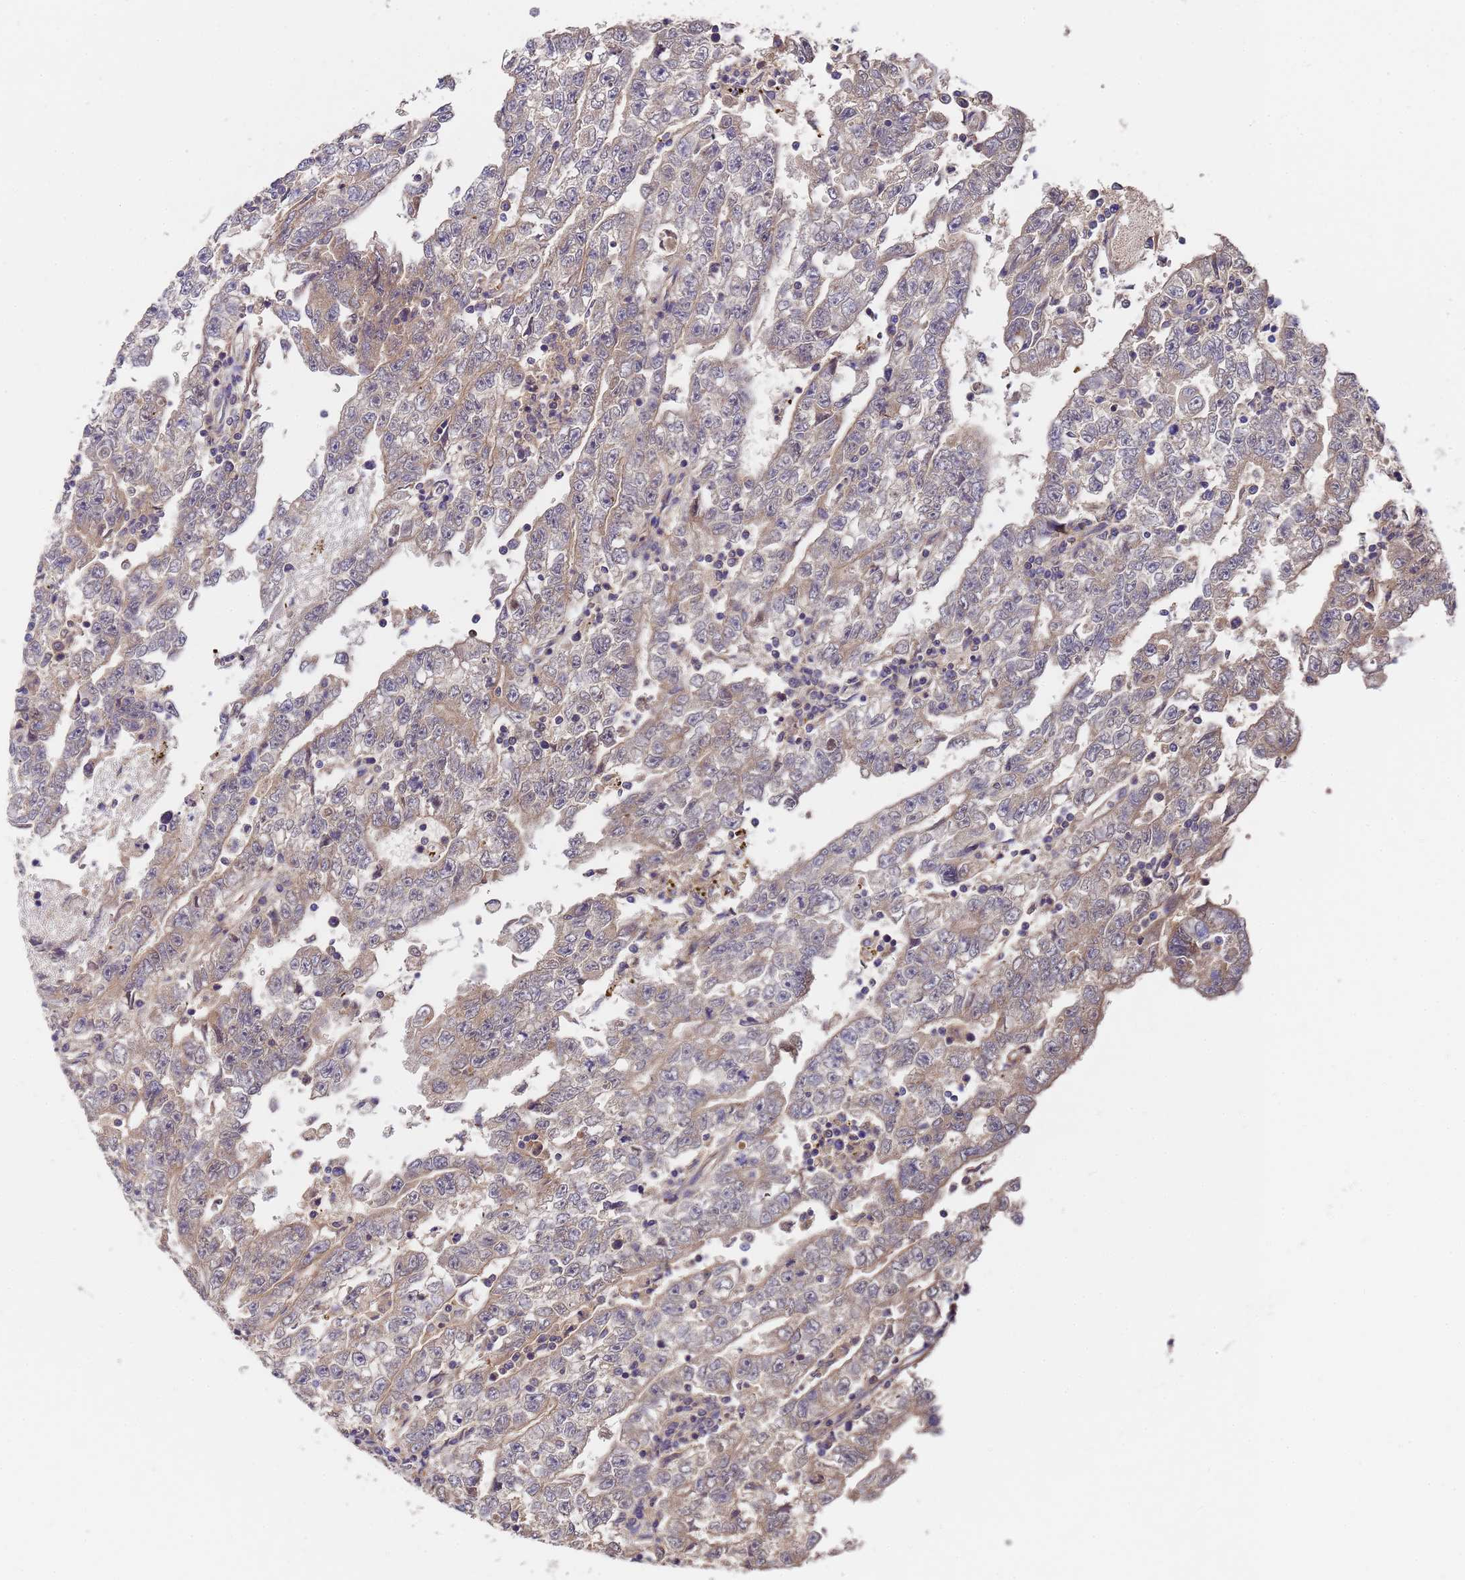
{"staining": {"intensity": "weak", "quantity": "<25%", "location": "cytoplasmic/membranous"}, "tissue": "testis cancer", "cell_type": "Tumor cells", "image_type": "cancer", "snomed": [{"axis": "morphology", "description": "Carcinoma, Embryonal, NOS"}, {"axis": "topography", "description": "Testis"}], "caption": "A micrograph of human testis cancer is negative for staining in tumor cells.", "gene": "MOCS1", "patient": {"sex": "male", "age": 25}}